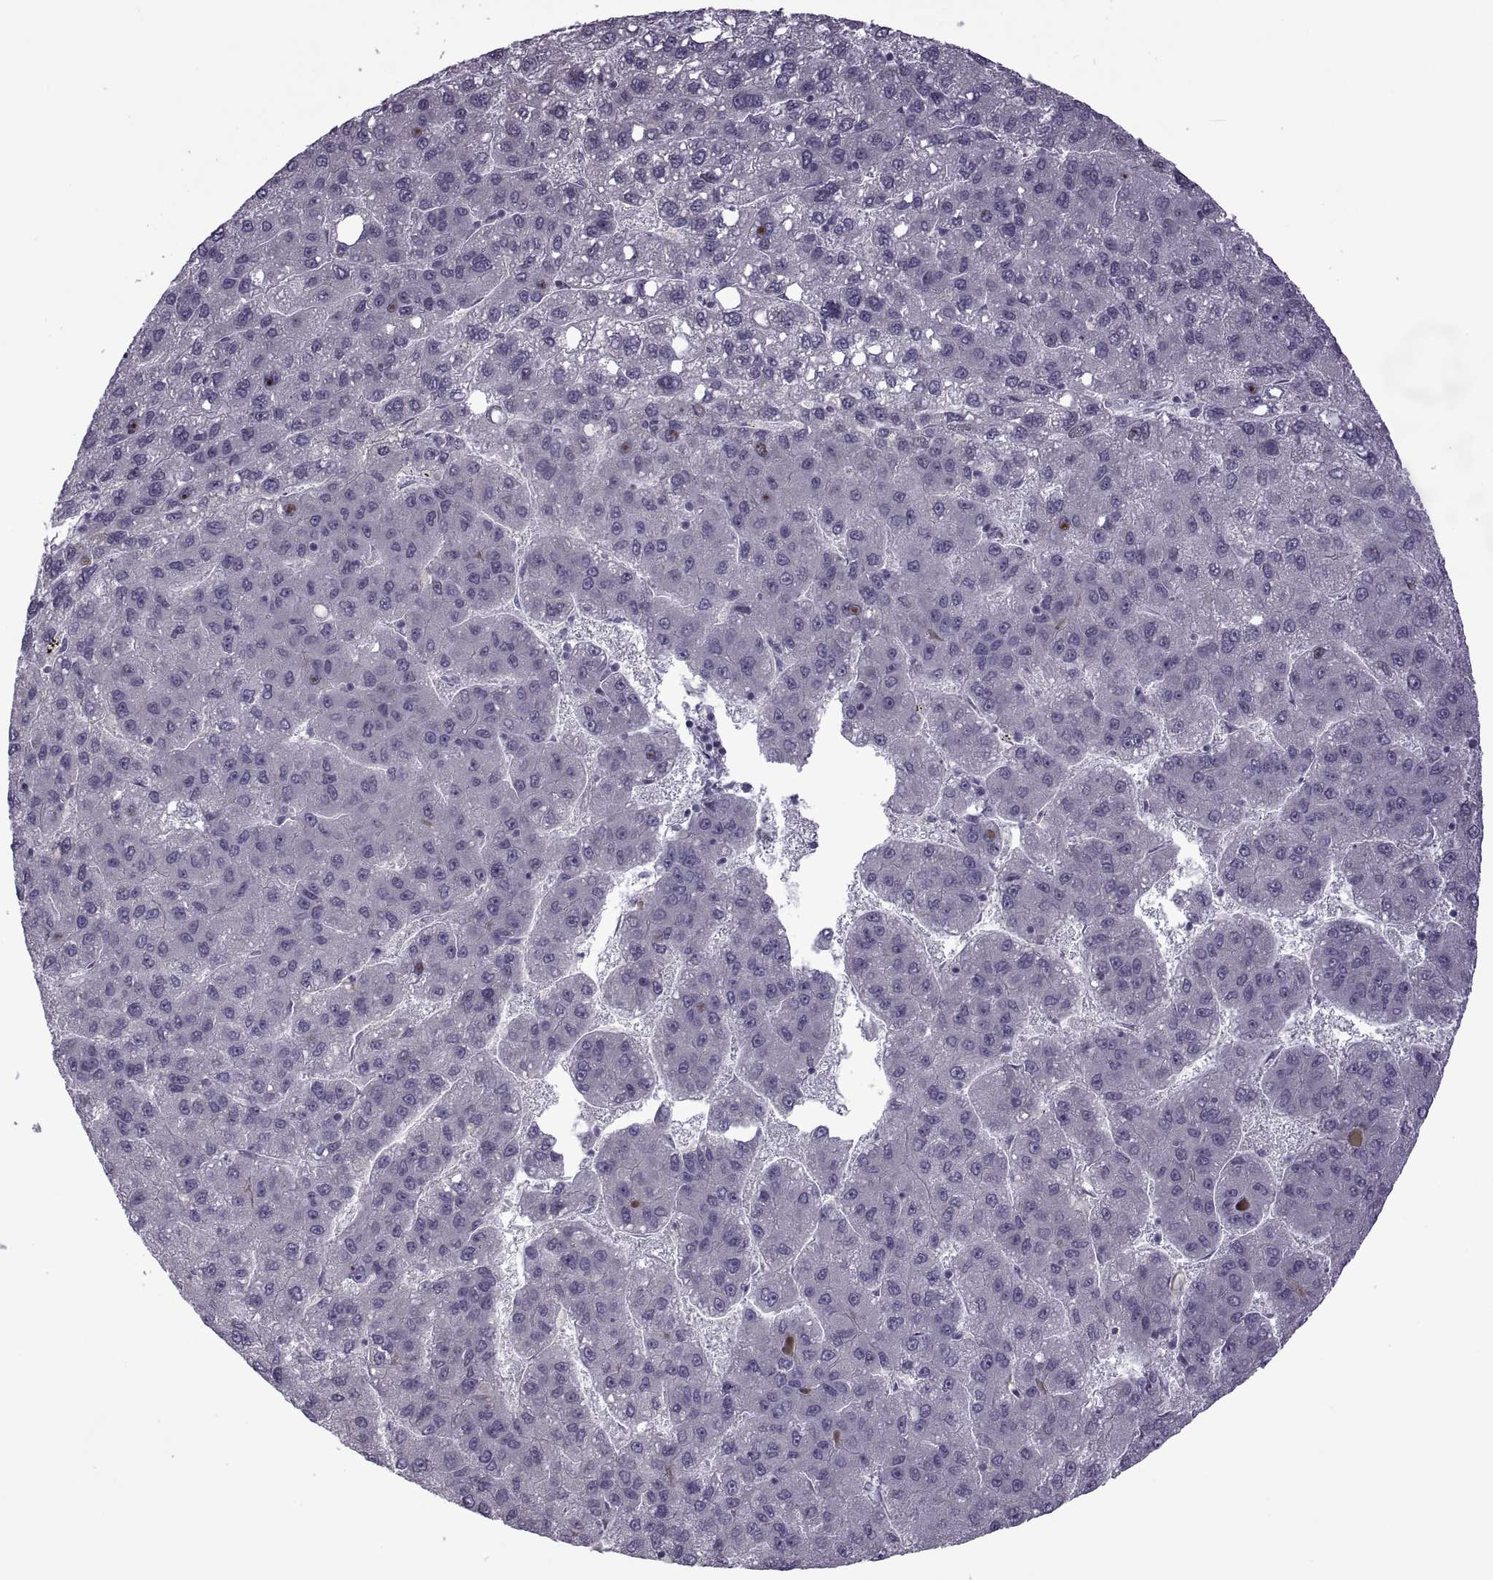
{"staining": {"intensity": "negative", "quantity": "none", "location": "none"}, "tissue": "liver cancer", "cell_type": "Tumor cells", "image_type": "cancer", "snomed": [{"axis": "morphology", "description": "Carcinoma, Hepatocellular, NOS"}, {"axis": "topography", "description": "Liver"}], "caption": "High magnification brightfield microscopy of hepatocellular carcinoma (liver) stained with DAB (brown) and counterstained with hematoxylin (blue): tumor cells show no significant staining.", "gene": "RIPK4", "patient": {"sex": "female", "age": 82}}